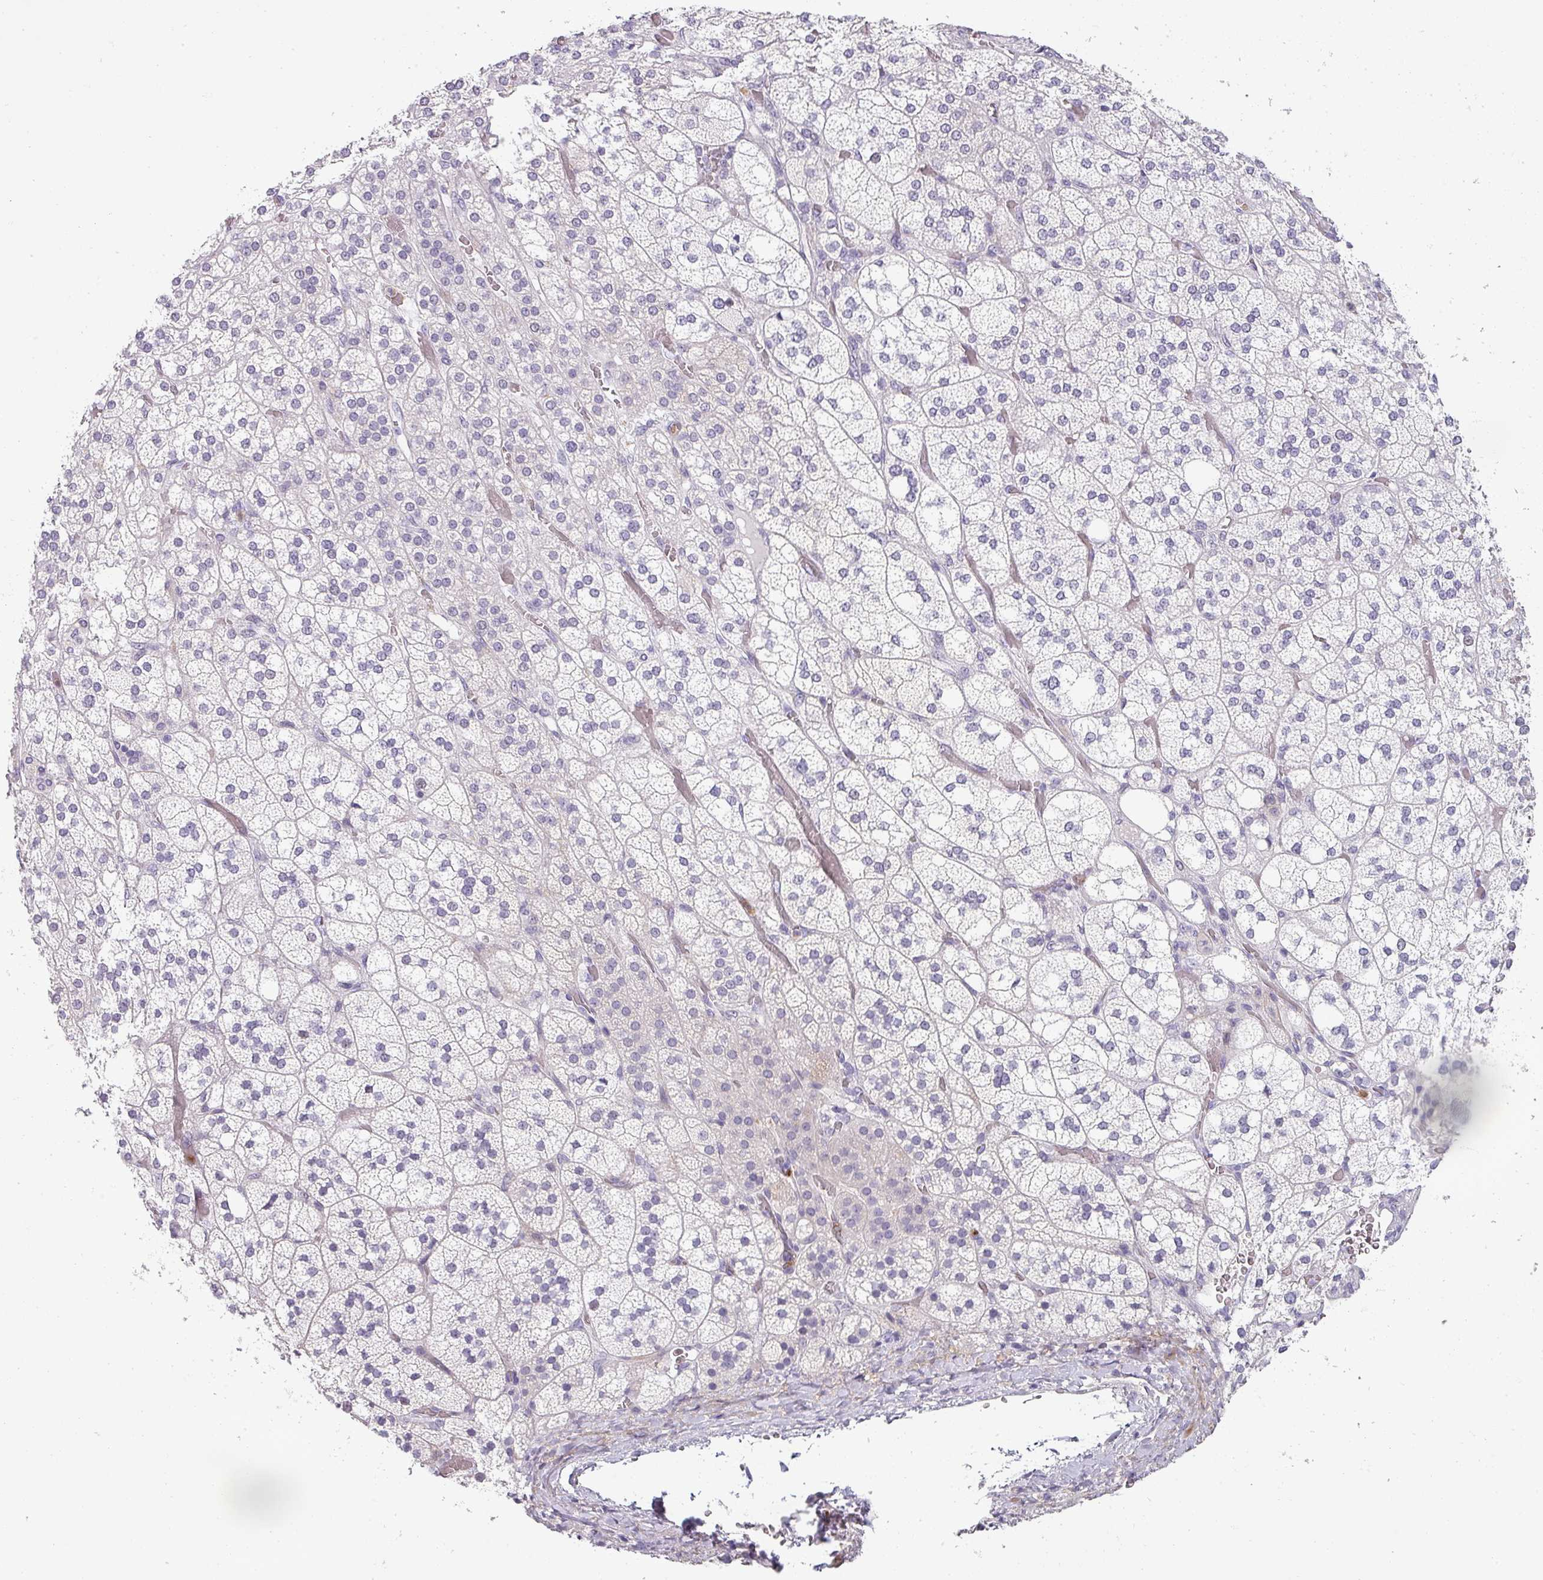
{"staining": {"intensity": "negative", "quantity": "none", "location": "none"}, "tissue": "adrenal gland", "cell_type": "Glandular cells", "image_type": "normal", "snomed": [{"axis": "morphology", "description": "Normal tissue, NOS"}, {"axis": "topography", "description": "Adrenal gland"}], "caption": "This is an immunohistochemistry (IHC) photomicrograph of benign adrenal gland. There is no positivity in glandular cells.", "gene": "BTLA", "patient": {"sex": "male", "age": 61}}